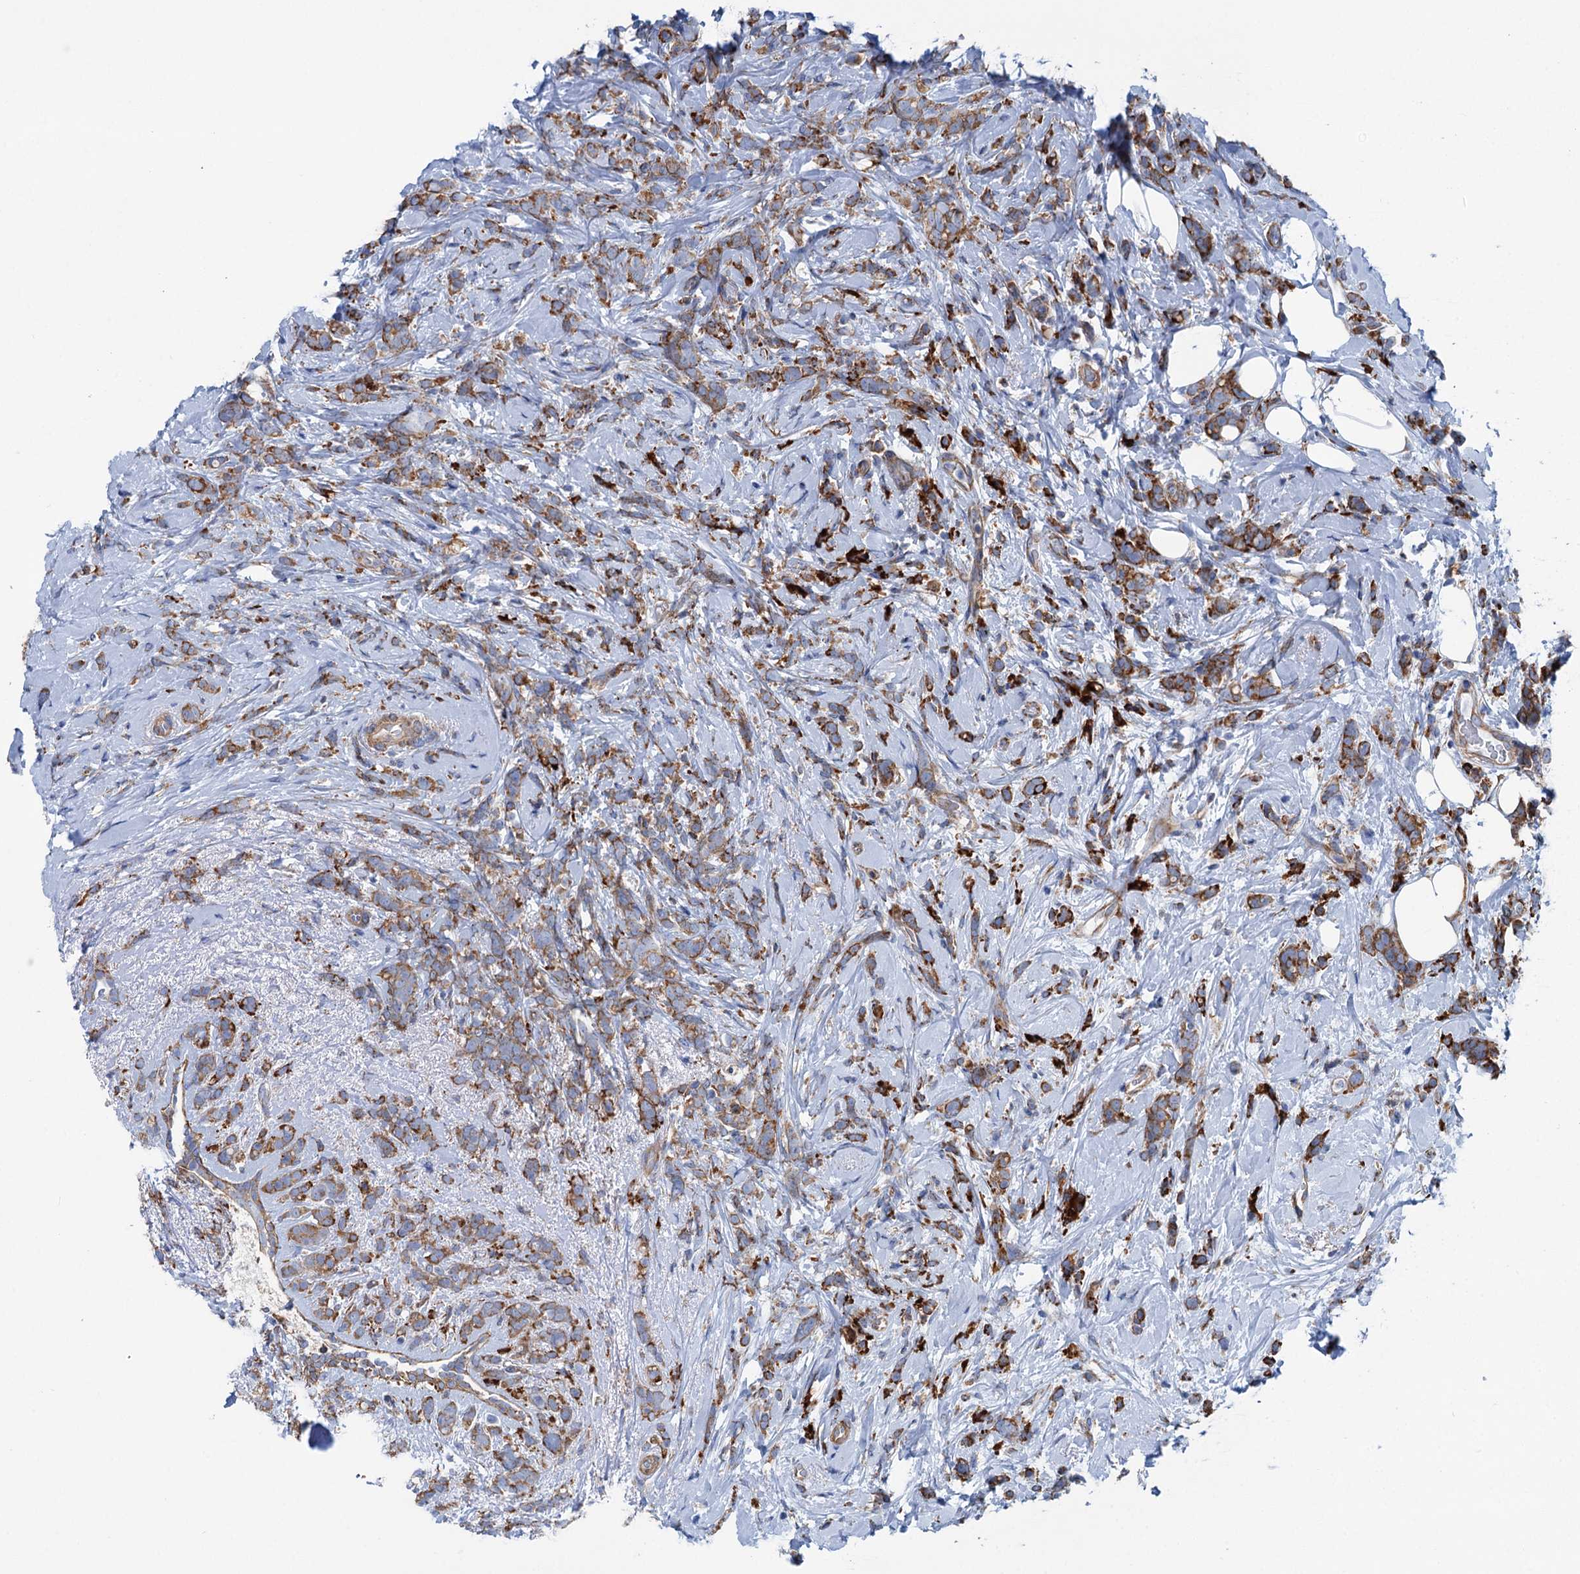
{"staining": {"intensity": "moderate", "quantity": ">75%", "location": "cytoplasmic/membranous"}, "tissue": "breast cancer", "cell_type": "Tumor cells", "image_type": "cancer", "snomed": [{"axis": "morphology", "description": "Lobular carcinoma"}, {"axis": "topography", "description": "Breast"}], "caption": "DAB immunohistochemical staining of breast cancer (lobular carcinoma) exhibits moderate cytoplasmic/membranous protein staining in approximately >75% of tumor cells.", "gene": "SHE", "patient": {"sex": "female", "age": 58}}